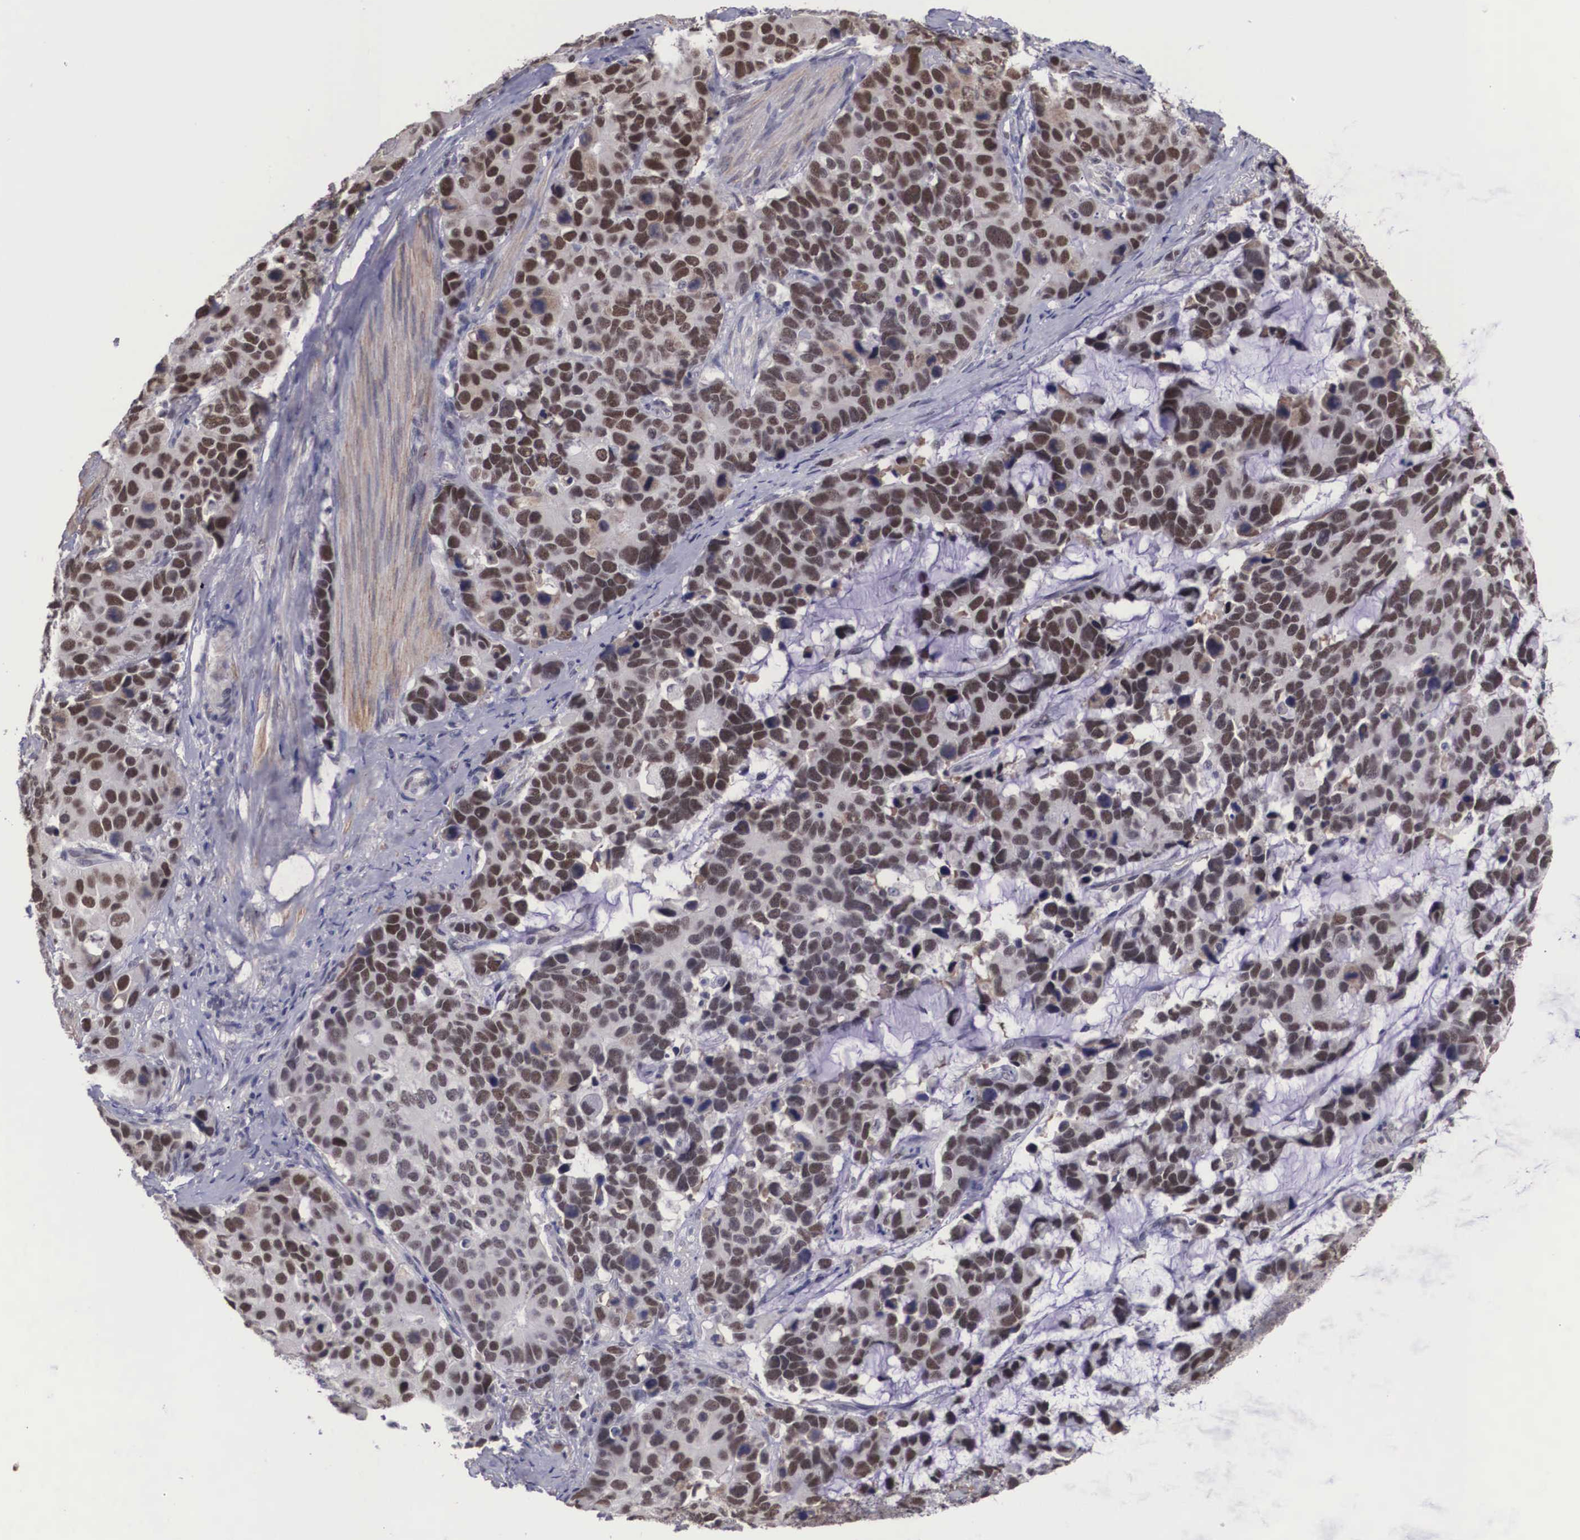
{"staining": {"intensity": "moderate", "quantity": "25%-75%", "location": "nuclear"}, "tissue": "stomach cancer", "cell_type": "Tumor cells", "image_type": "cancer", "snomed": [{"axis": "morphology", "description": "Adenocarcinoma, NOS"}, {"axis": "topography", "description": "Stomach, upper"}], "caption": "Immunohistochemical staining of adenocarcinoma (stomach) shows medium levels of moderate nuclear positivity in approximately 25%-75% of tumor cells.", "gene": "ZNF275", "patient": {"sex": "male", "age": 71}}